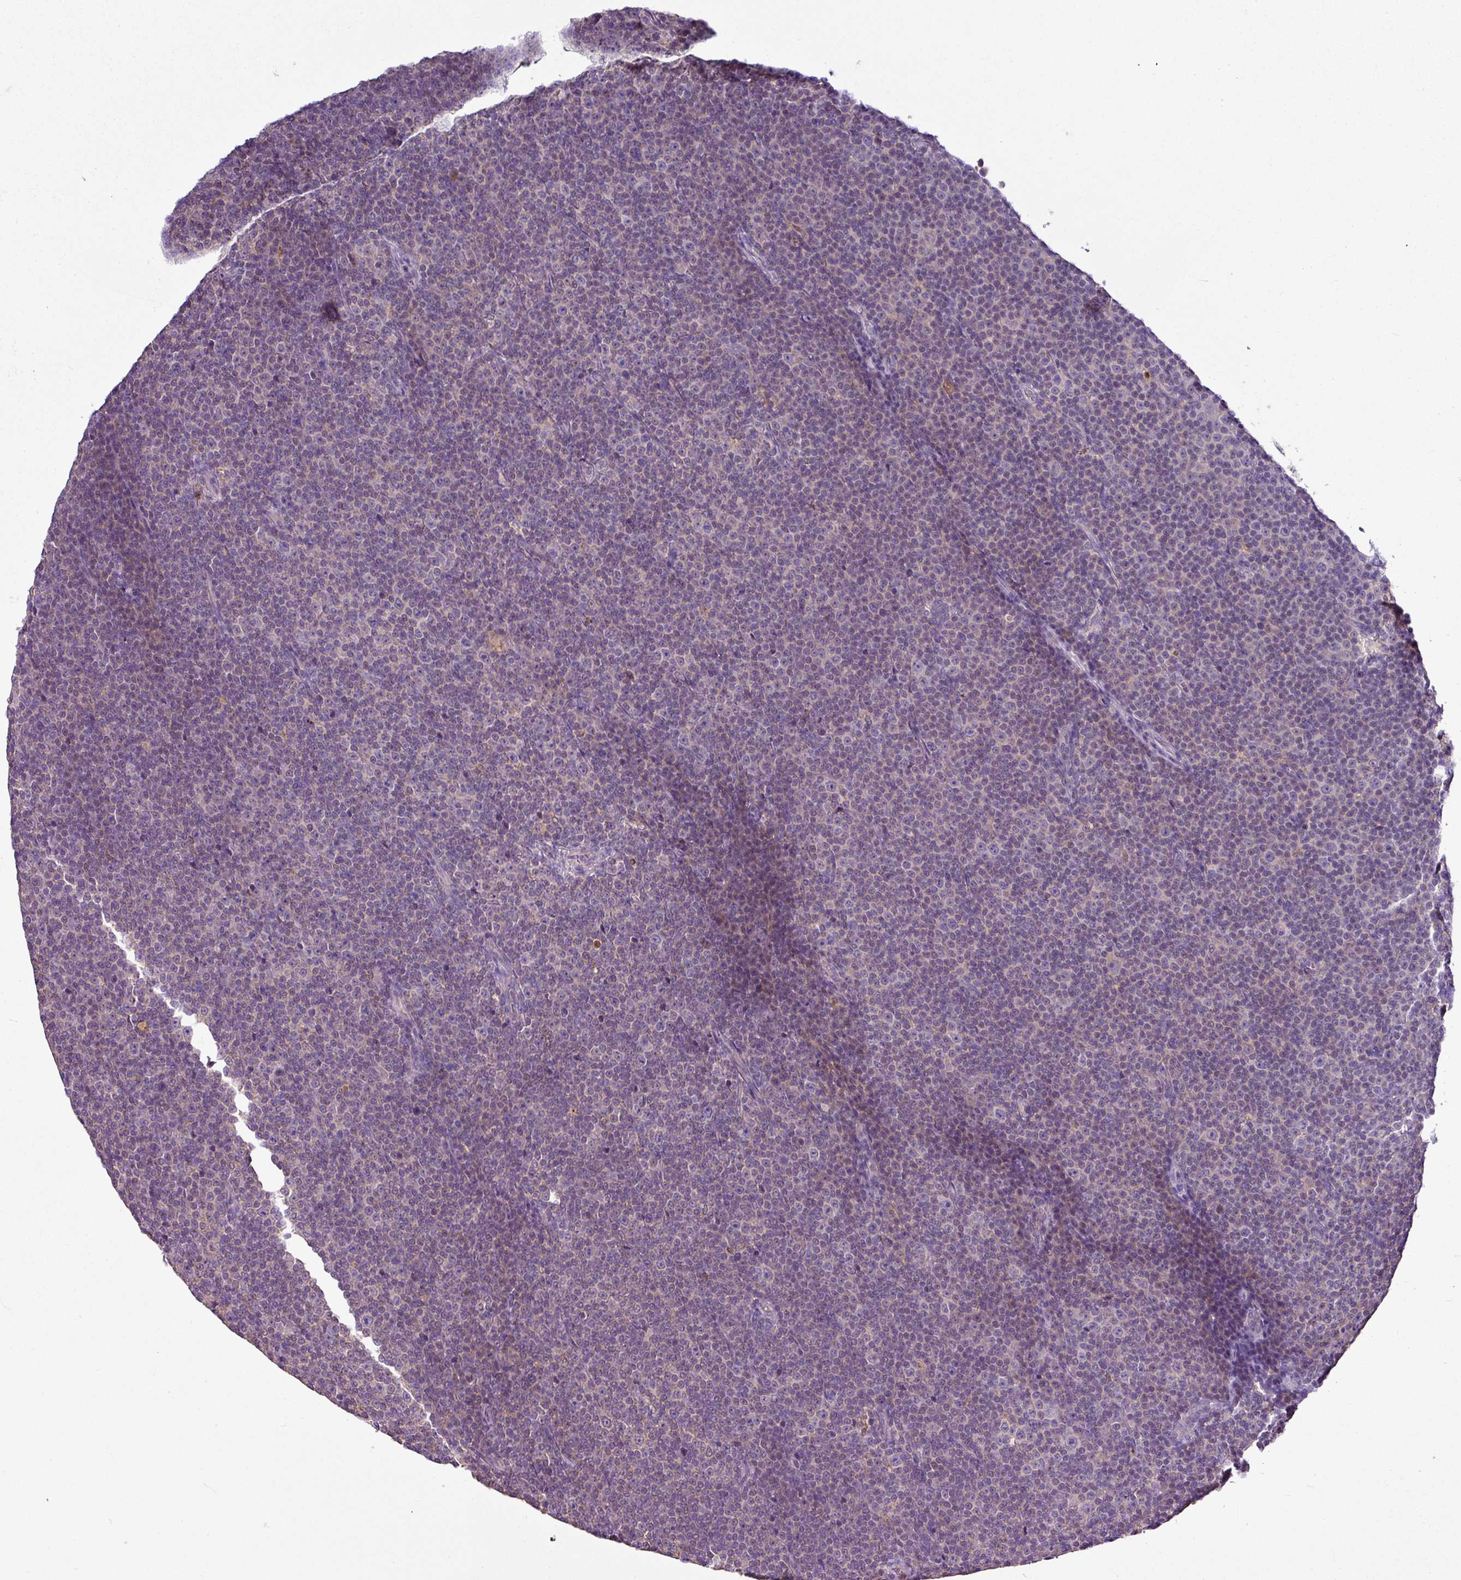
{"staining": {"intensity": "negative", "quantity": "none", "location": "none"}, "tissue": "lymphoma", "cell_type": "Tumor cells", "image_type": "cancer", "snomed": [{"axis": "morphology", "description": "Malignant lymphoma, non-Hodgkin's type, Low grade"}, {"axis": "topography", "description": "Lymph node"}], "caption": "Immunohistochemistry (IHC) image of human lymphoma stained for a protein (brown), which demonstrates no staining in tumor cells.", "gene": "CAB39L", "patient": {"sex": "female", "age": 67}}